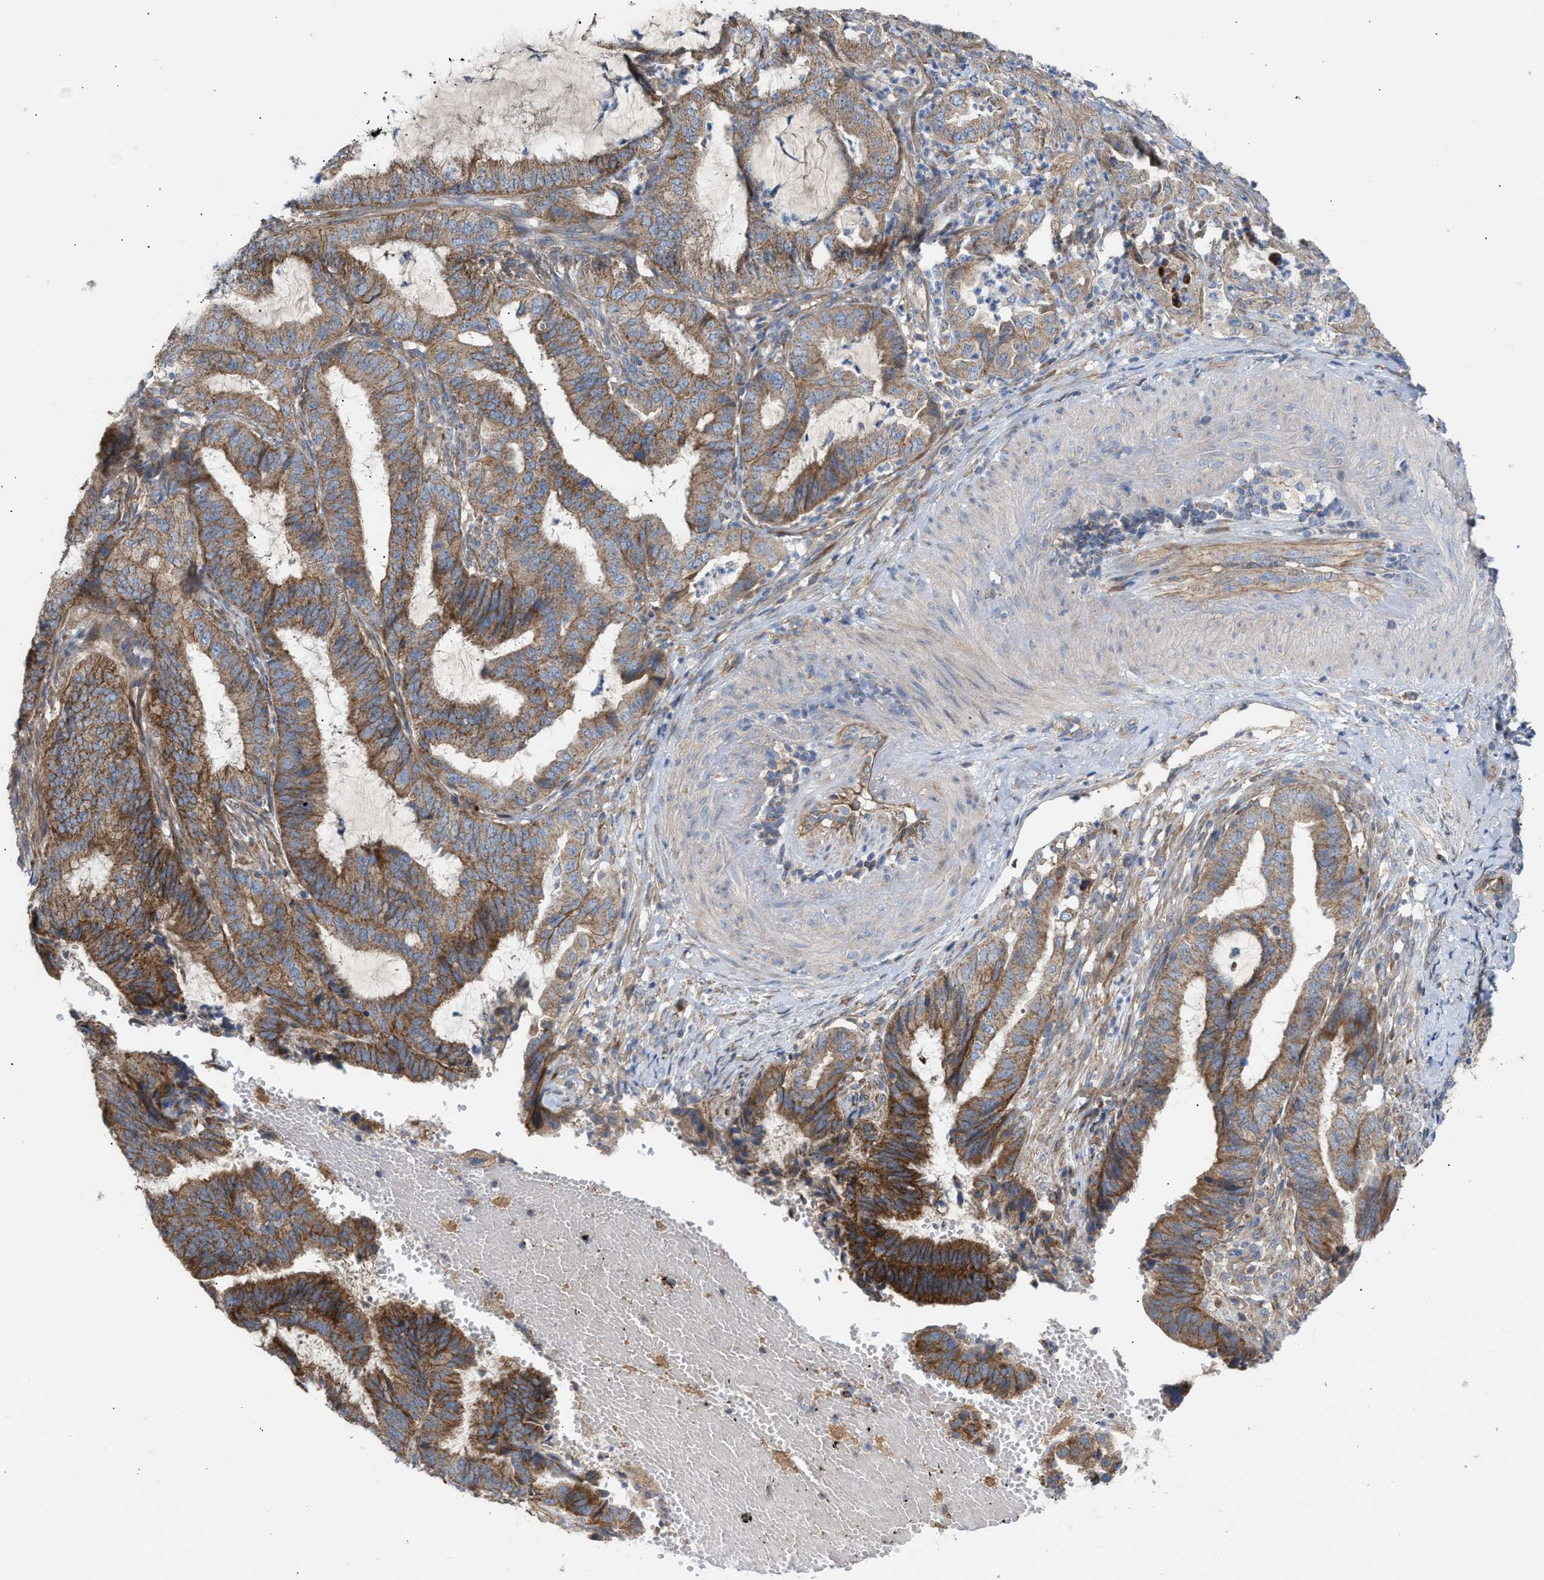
{"staining": {"intensity": "moderate", "quantity": ">75%", "location": "cytoplasmic/membranous"}, "tissue": "endometrial cancer", "cell_type": "Tumor cells", "image_type": "cancer", "snomed": [{"axis": "morphology", "description": "Adenocarcinoma, NOS"}, {"axis": "topography", "description": "Endometrium"}], "caption": "Immunohistochemistry (IHC) image of neoplastic tissue: human endometrial cancer (adenocarcinoma) stained using immunohistochemistry displays medium levels of moderate protein expression localized specifically in the cytoplasmic/membranous of tumor cells, appearing as a cytoplasmic/membranous brown color.", "gene": "OXSM", "patient": {"sex": "female", "age": 51}}